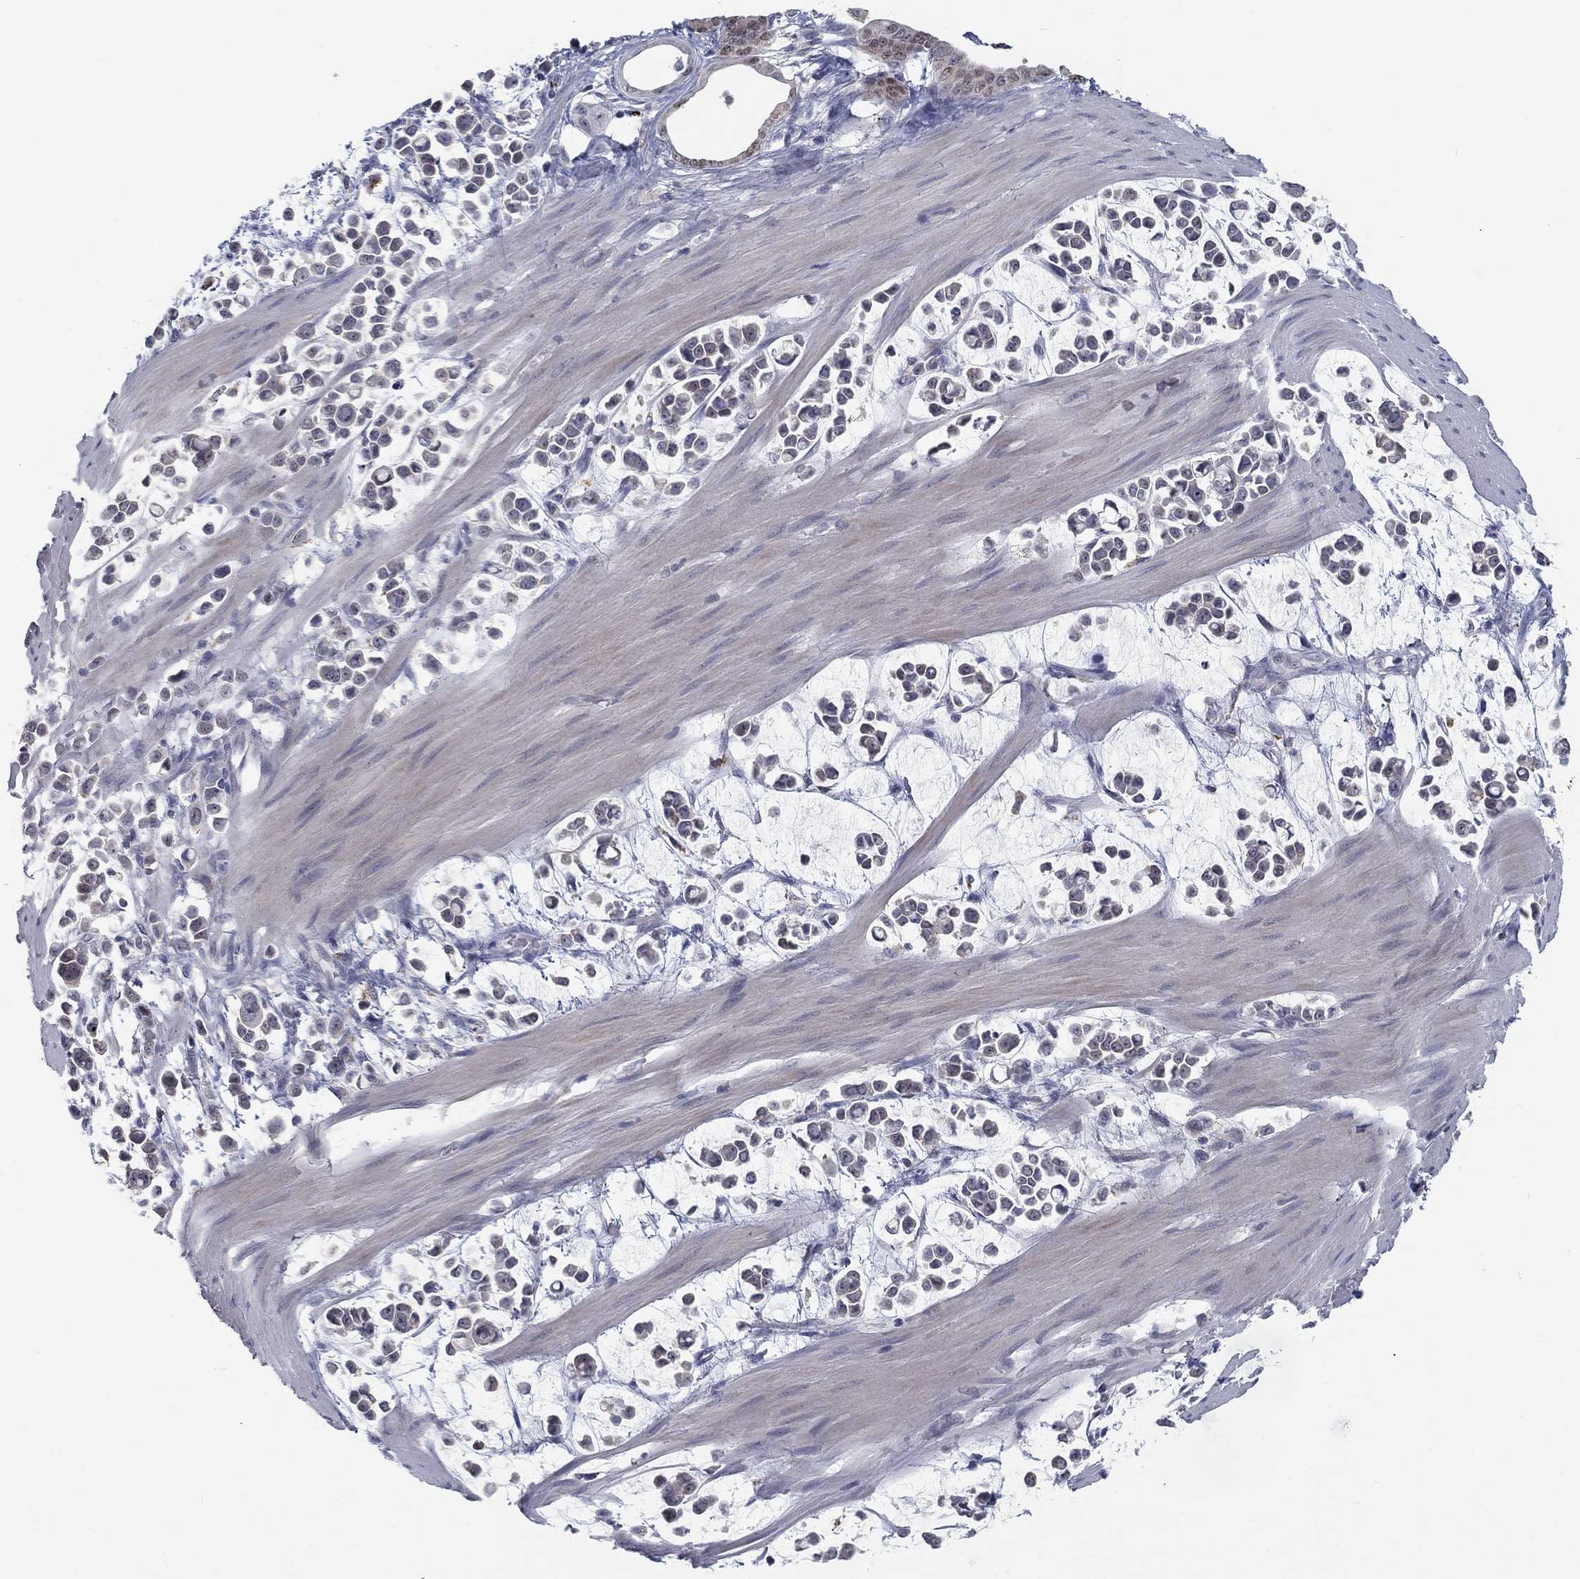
{"staining": {"intensity": "negative", "quantity": "none", "location": "none"}, "tissue": "stomach cancer", "cell_type": "Tumor cells", "image_type": "cancer", "snomed": [{"axis": "morphology", "description": "Adenocarcinoma, NOS"}, {"axis": "topography", "description": "Stomach"}], "caption": "The photomicrograph demonstrates no staining of tumor cells in stomach cancer.", "gene": "MTSS2", "patient": {"sex": "male", "age": 82}}